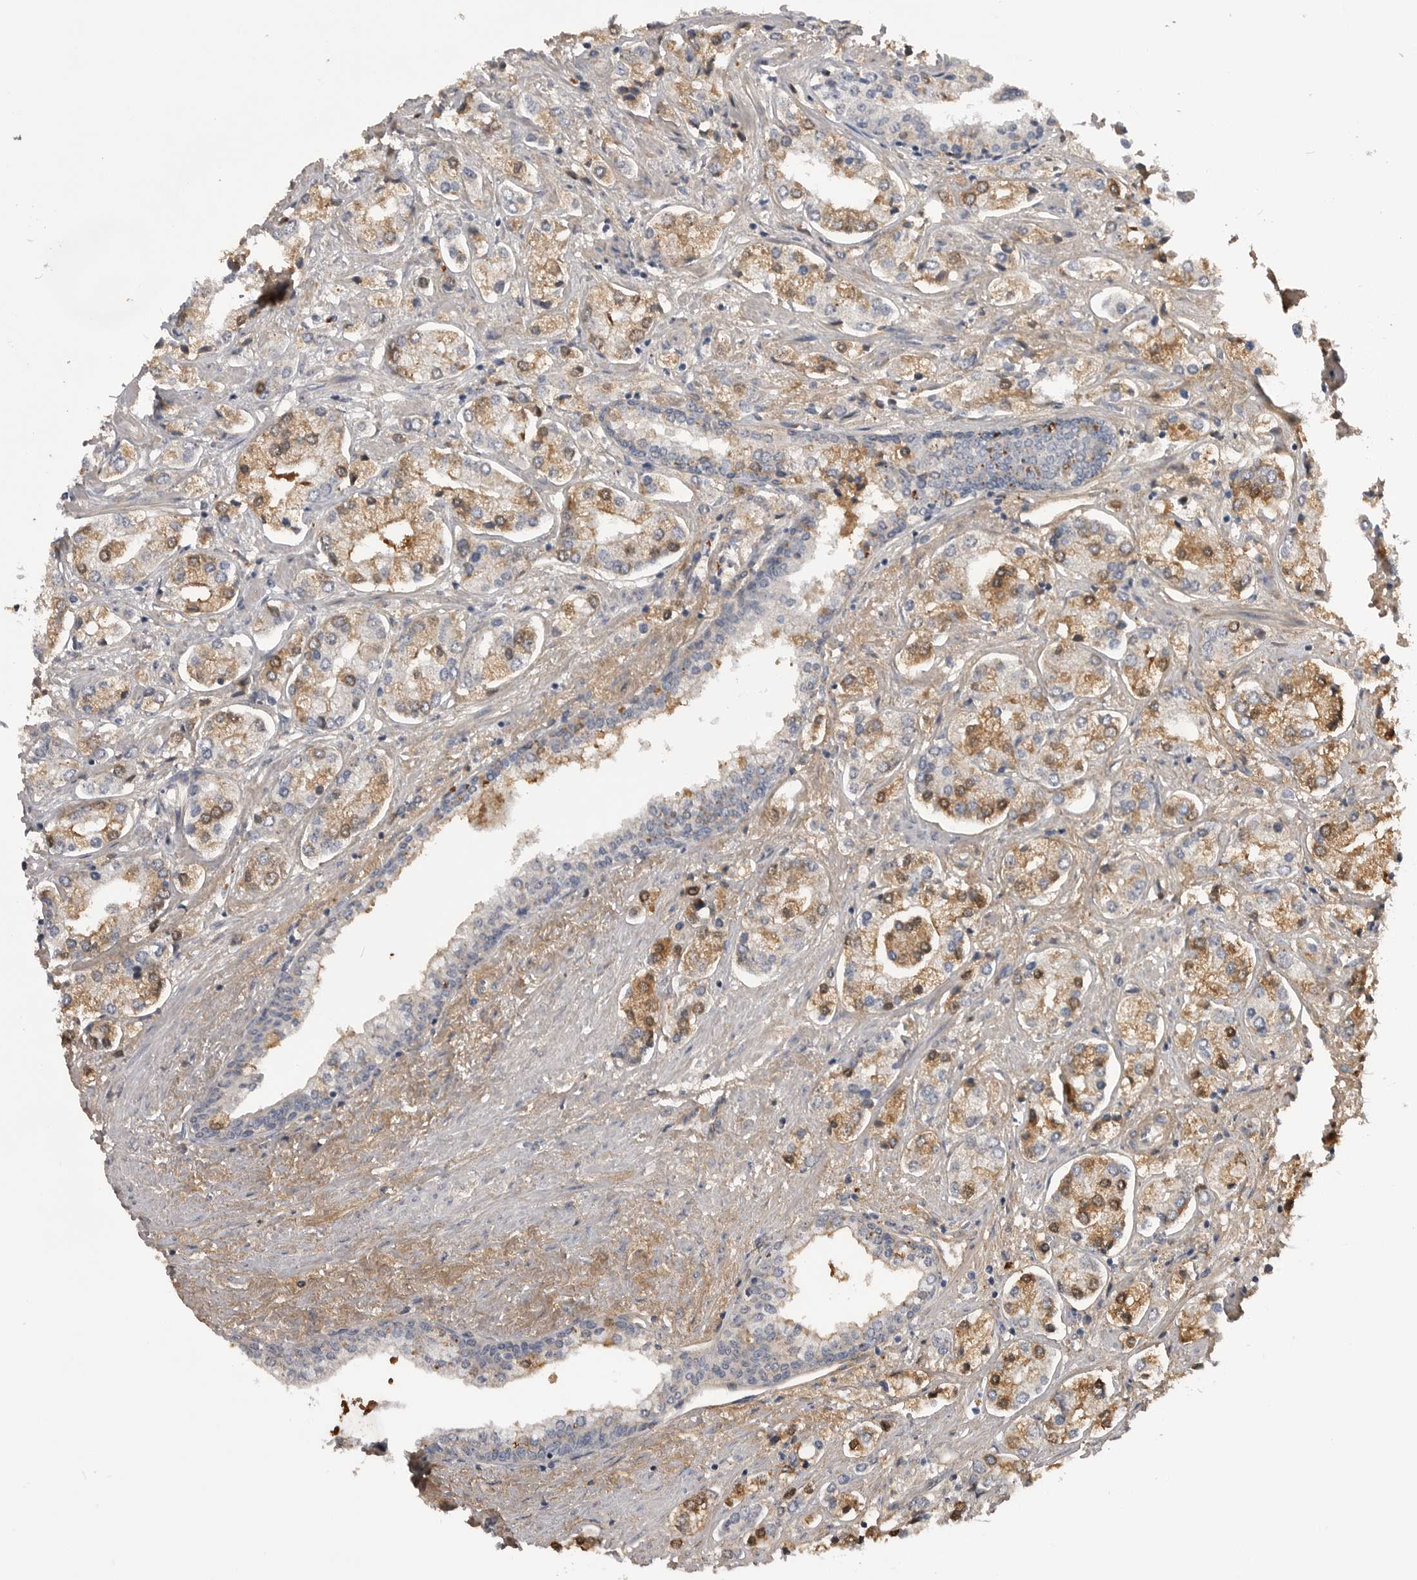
{"staining": {"intensity": "moderate", "quantity": ">75%", "location": "cytoplasmic/membranous"}, "tissue": "prostate cancer", "cell_type": "Tumor cells", "image_type": "cancer", "snomed": [{"axis": "morphology", "description": "Adenocarcinoma, High grade"}, {"axis": "topography", "description": "Prostate"}], "caption": "Prostate high-grade adenocarcinoma stained with DAB (3,3'-diaminobenzidine) immunohistochemistry (IHC) shows medium levels of moderate cytoplasmic/membranous positivity in approximately >75% of tumor cells.", "gene": "AHSG", "patient": {"sex": "male", "age": 66}}